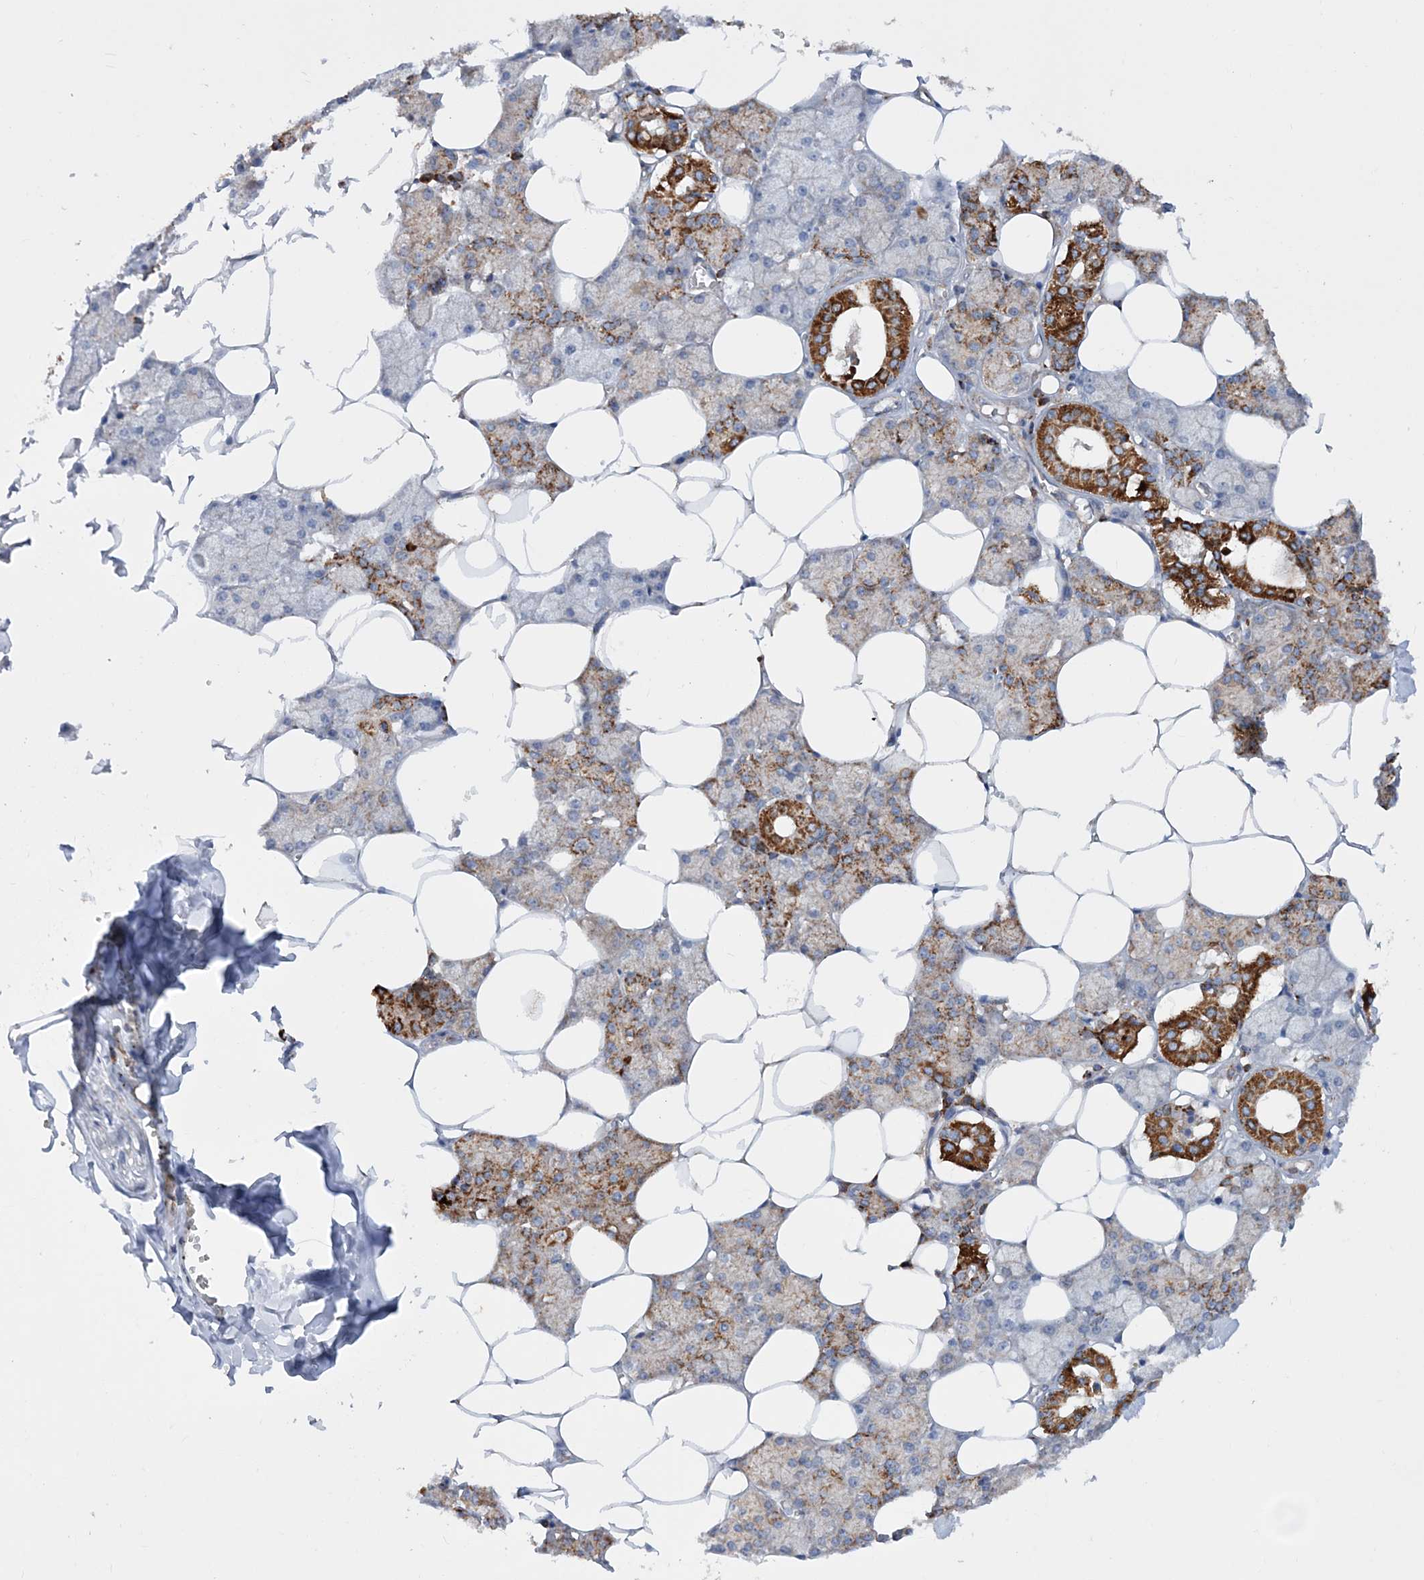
{"staining": {"intensity": "strong", "quantity": "25%-75%", "location": "cytoplasmic/membranous"}, "tissue": "salivary gland", "cell_type": "Glandular cells", "image_type": "normal", "snomed": [{"axis": "morphology", "description": "Normal tissue, NOS"}, {"axis": "topography", "description": "Salivary gland"}], "caption": "Brown immunohistochemical staining in unremarkable human salivary gland shows strong cytoplasmic/membranous staining in approximately 25%-75% of glandular cells. Immunohistochemistry (ihc) stains the protein of interest in brown and the nuclei are stained blue.", "gene": "NGLY1", "patient": {"sex": "male", "age": 62}}